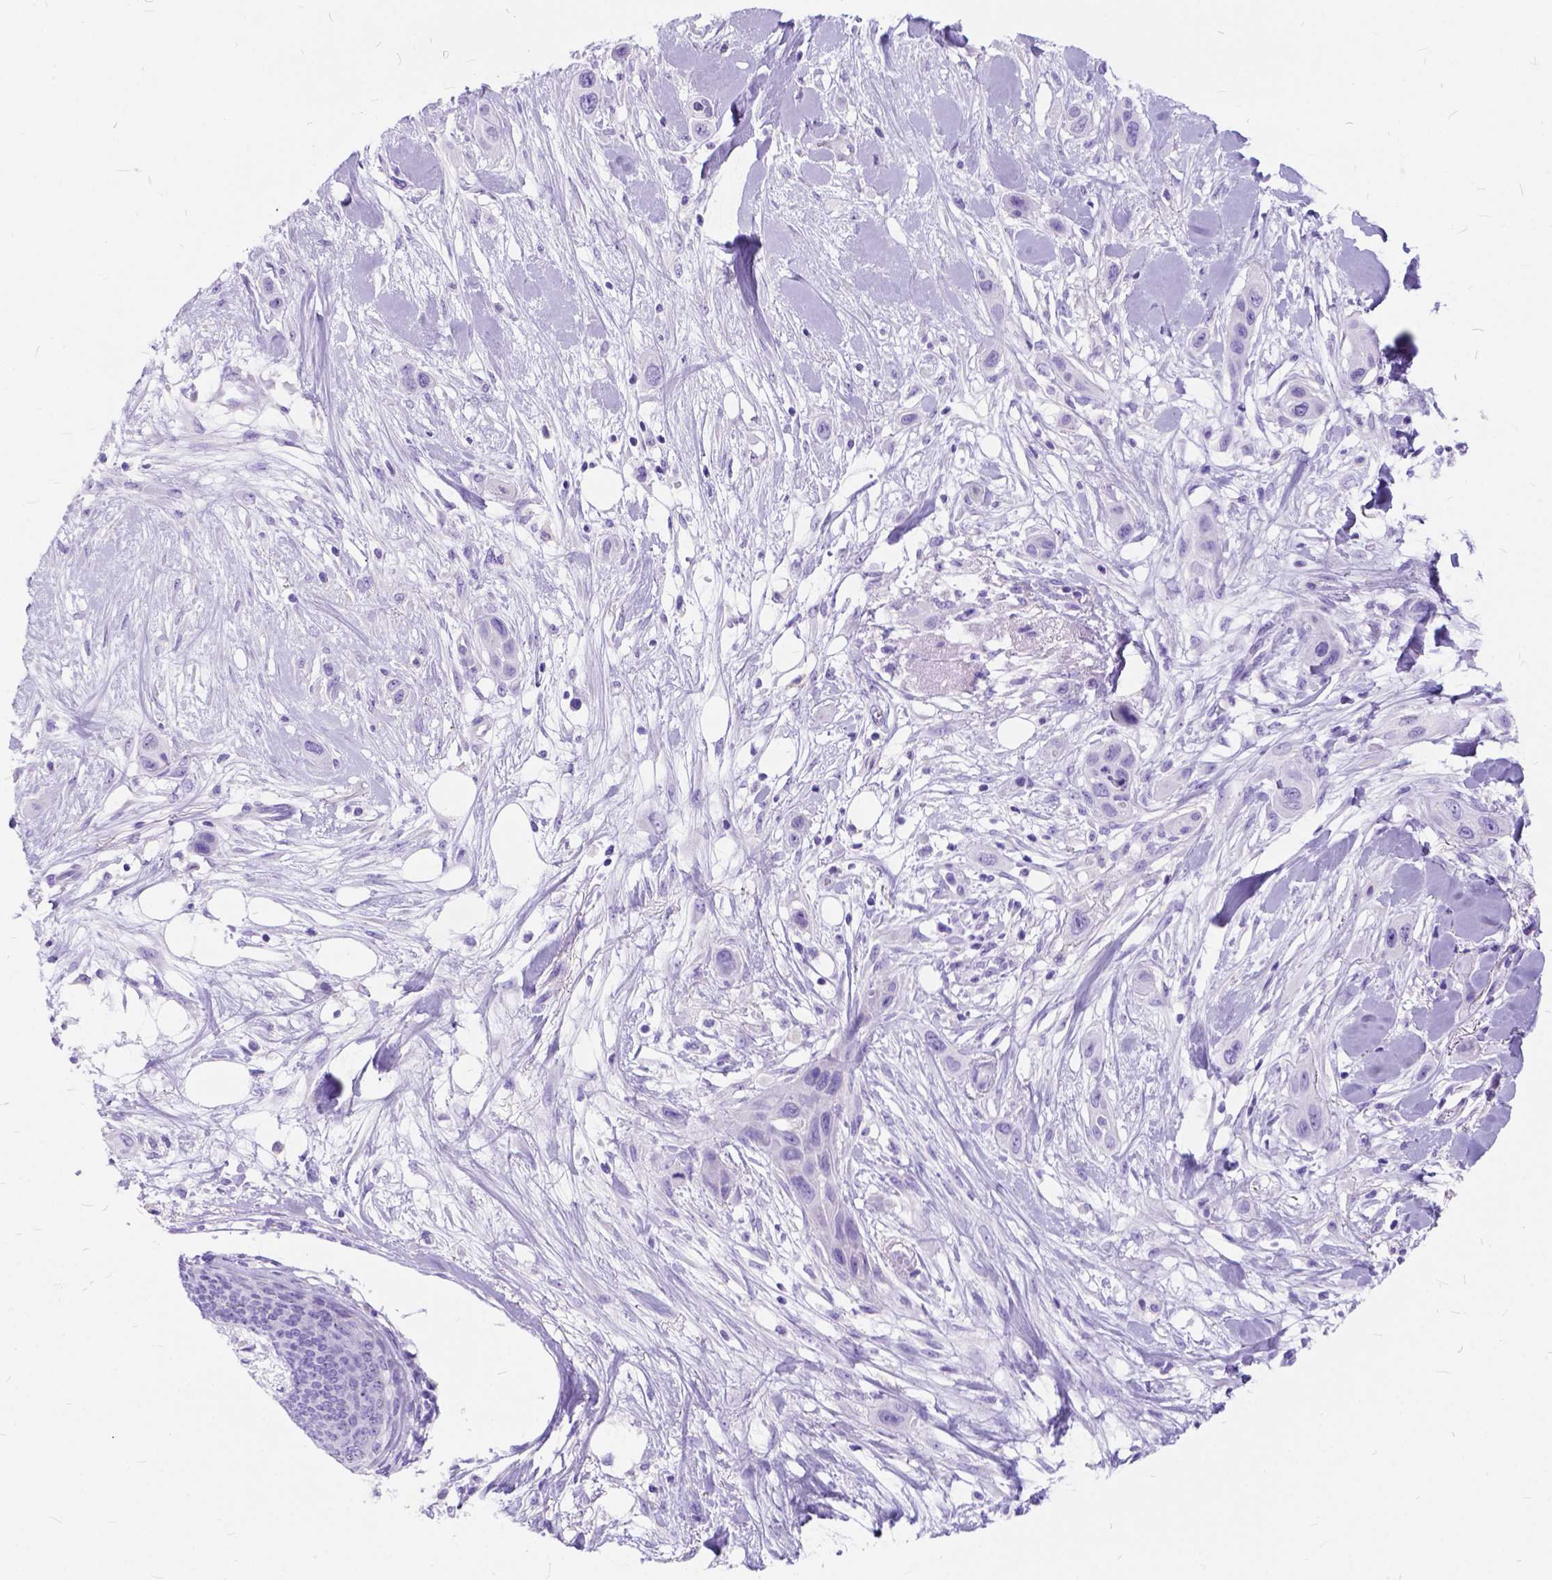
{"staining": {"intensity": "negative", "quantity": "none", "location": "none"}, "tissue": "skin cancer", "cell_type": "Tumor cells", "image_type": "cancer", "snomed": [{"axis": "morphology", "description": "Squamous cell carcinoma, NOS"}, {"axis": "topography", "description": "Skin"}], "caption": "The photomicrograph demonstrates no significant positivity in tumor cells of skin squamous cell carcinoma.", "gene": "C1QTNF3", "patient": {"sex": "male", "age": 79}}